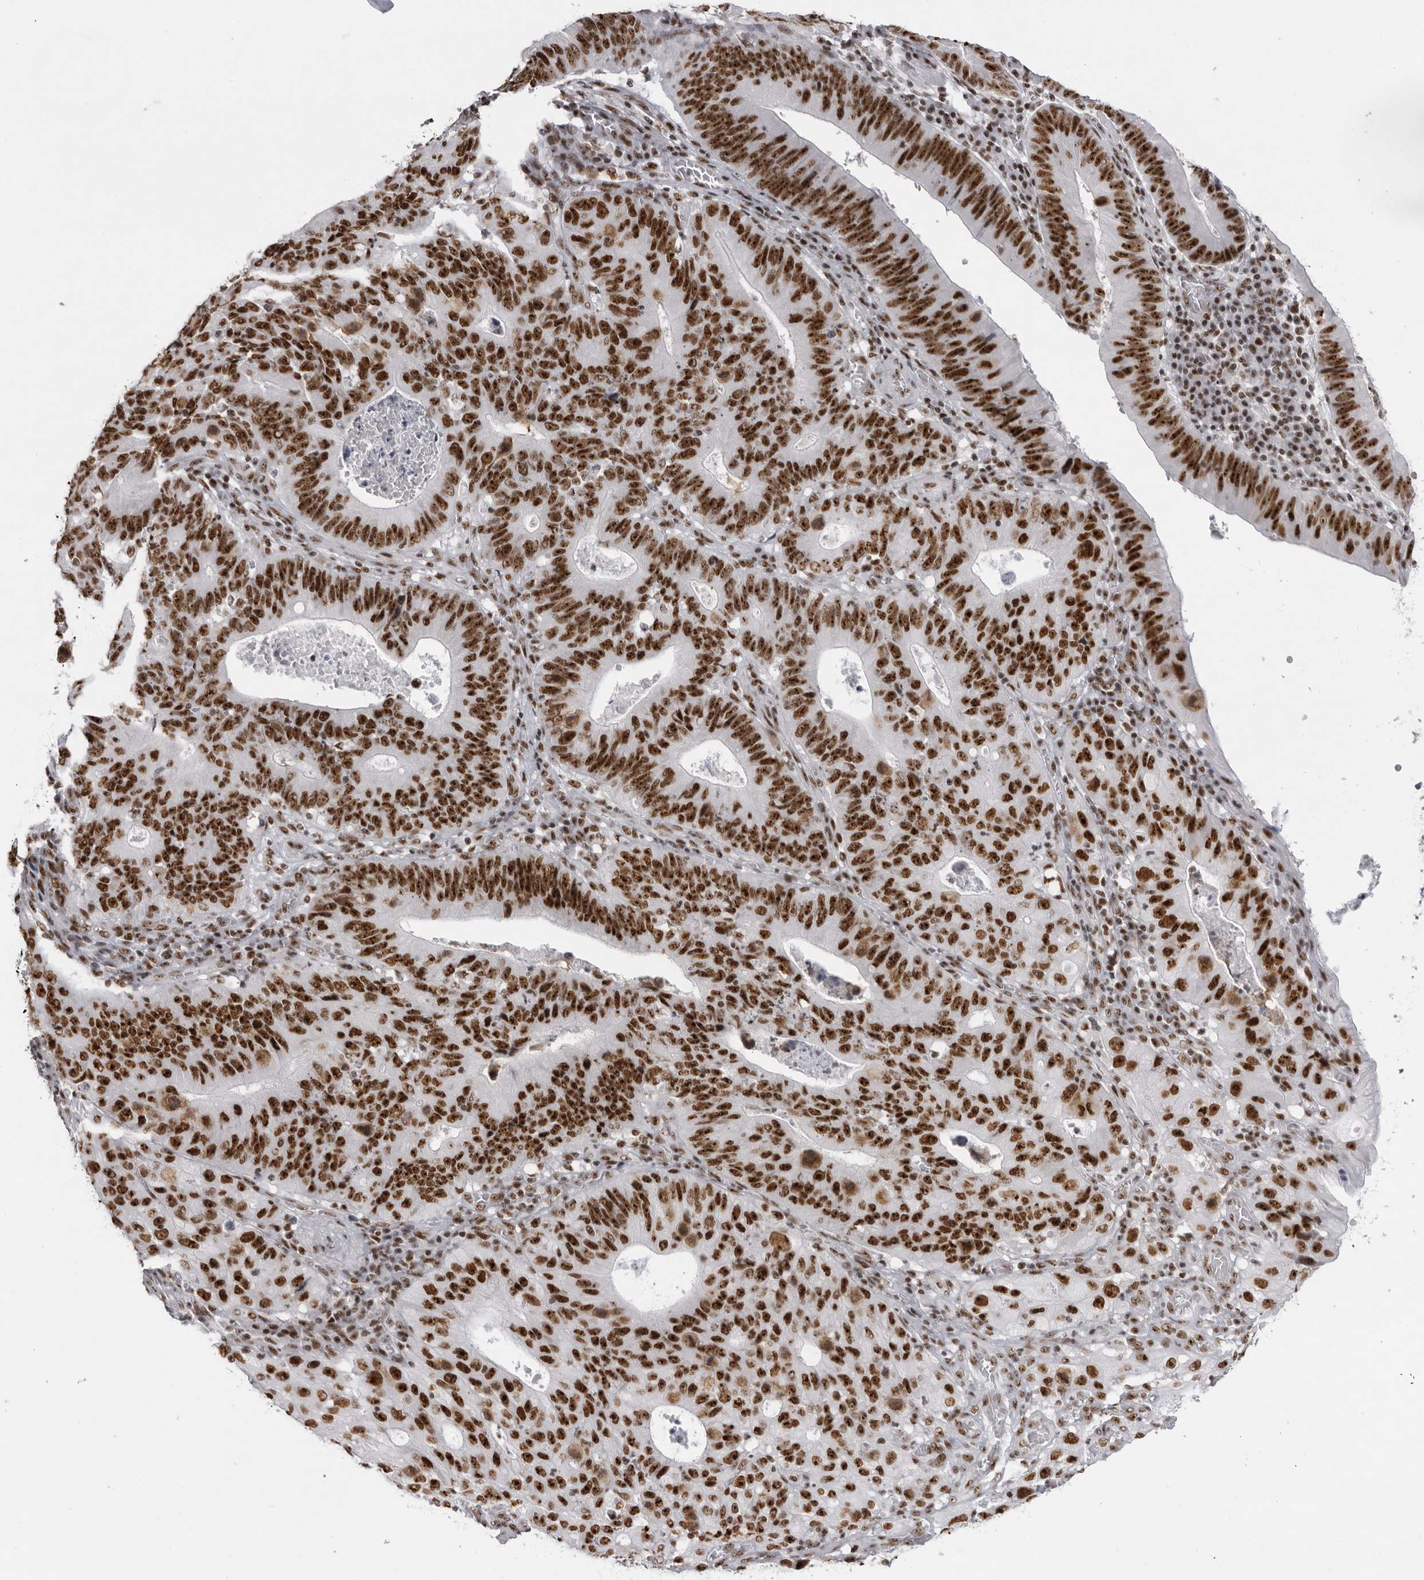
{"staining": {"intensity": "strong", "quantity": ">75%", "location": "nuclear"}, "tissue": "stomach cancer", "cell_type": "Tumor cells", "image_type": "cancer", "snomed": [{"axis": "morphology", "description": "Adenocarcinoma, NOS"}, {"axis": "topography", "description": "Stomach"}], "caption": "A high amount of strong nuclear staining is present in approximately >75% of tumor cells in stomach cancer tissue.", "gene": "DHX9", "patient": {"sex": "male", "age": 59}}